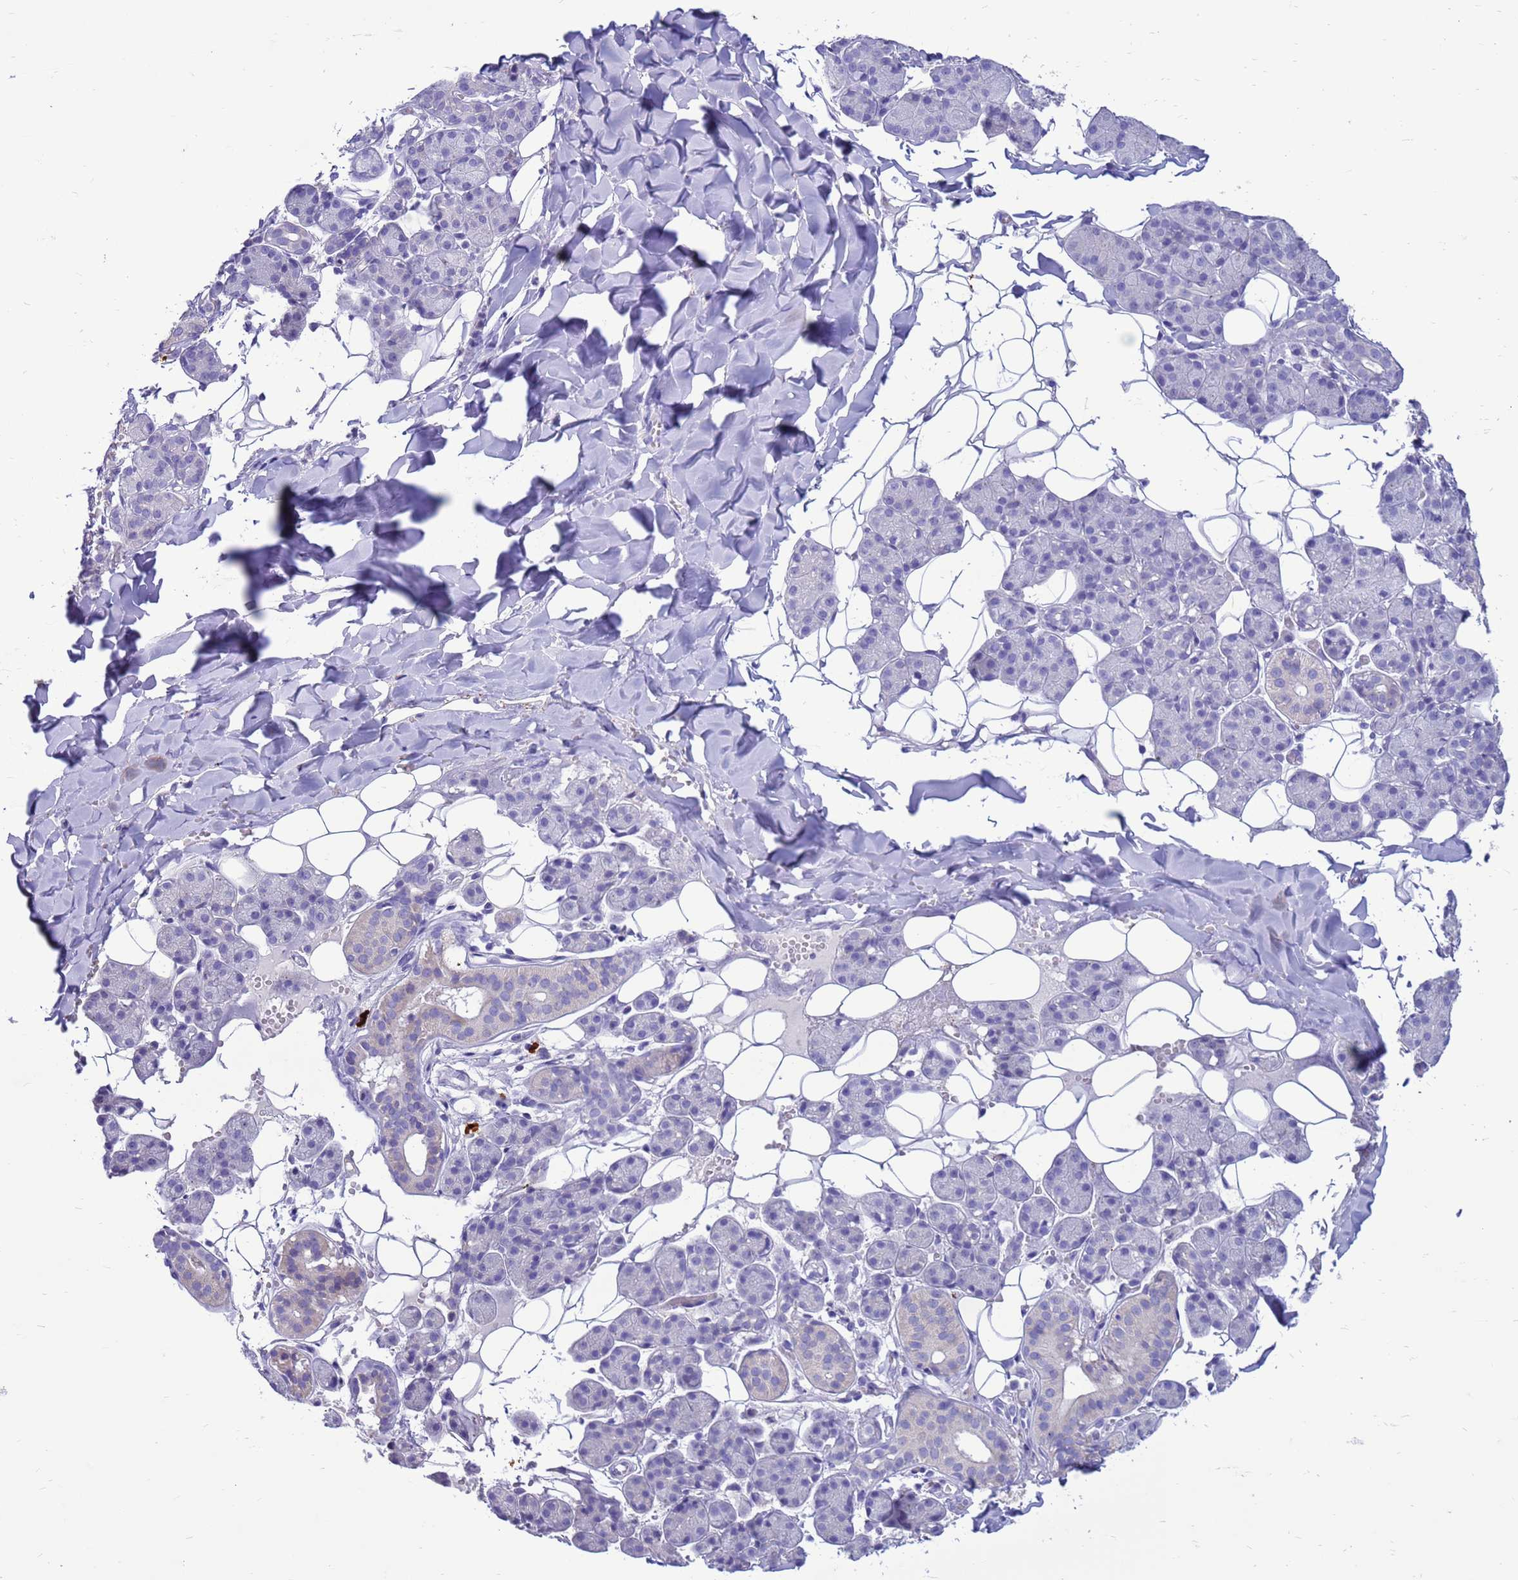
{"staining": {"intensity": "negative", "quantity": "none", "location": "none"}, "tissue": "salivary gland", "cell_type": "Glandular cells", "image_type": "normal", "snomed": [{"axis": "morphology", "description": "Normal tissue, NOS"}, {"axis": "topography", "description": "Salivary gland"}], "caption": "High power microscopy photomicrograph of an immunohistochemistry (IHC) histopathology image of benign salivary gland, revealing no significant expression in glandular cells.", "gene": "PDE10A", "patient": {"sex": "female", "age": 33}}